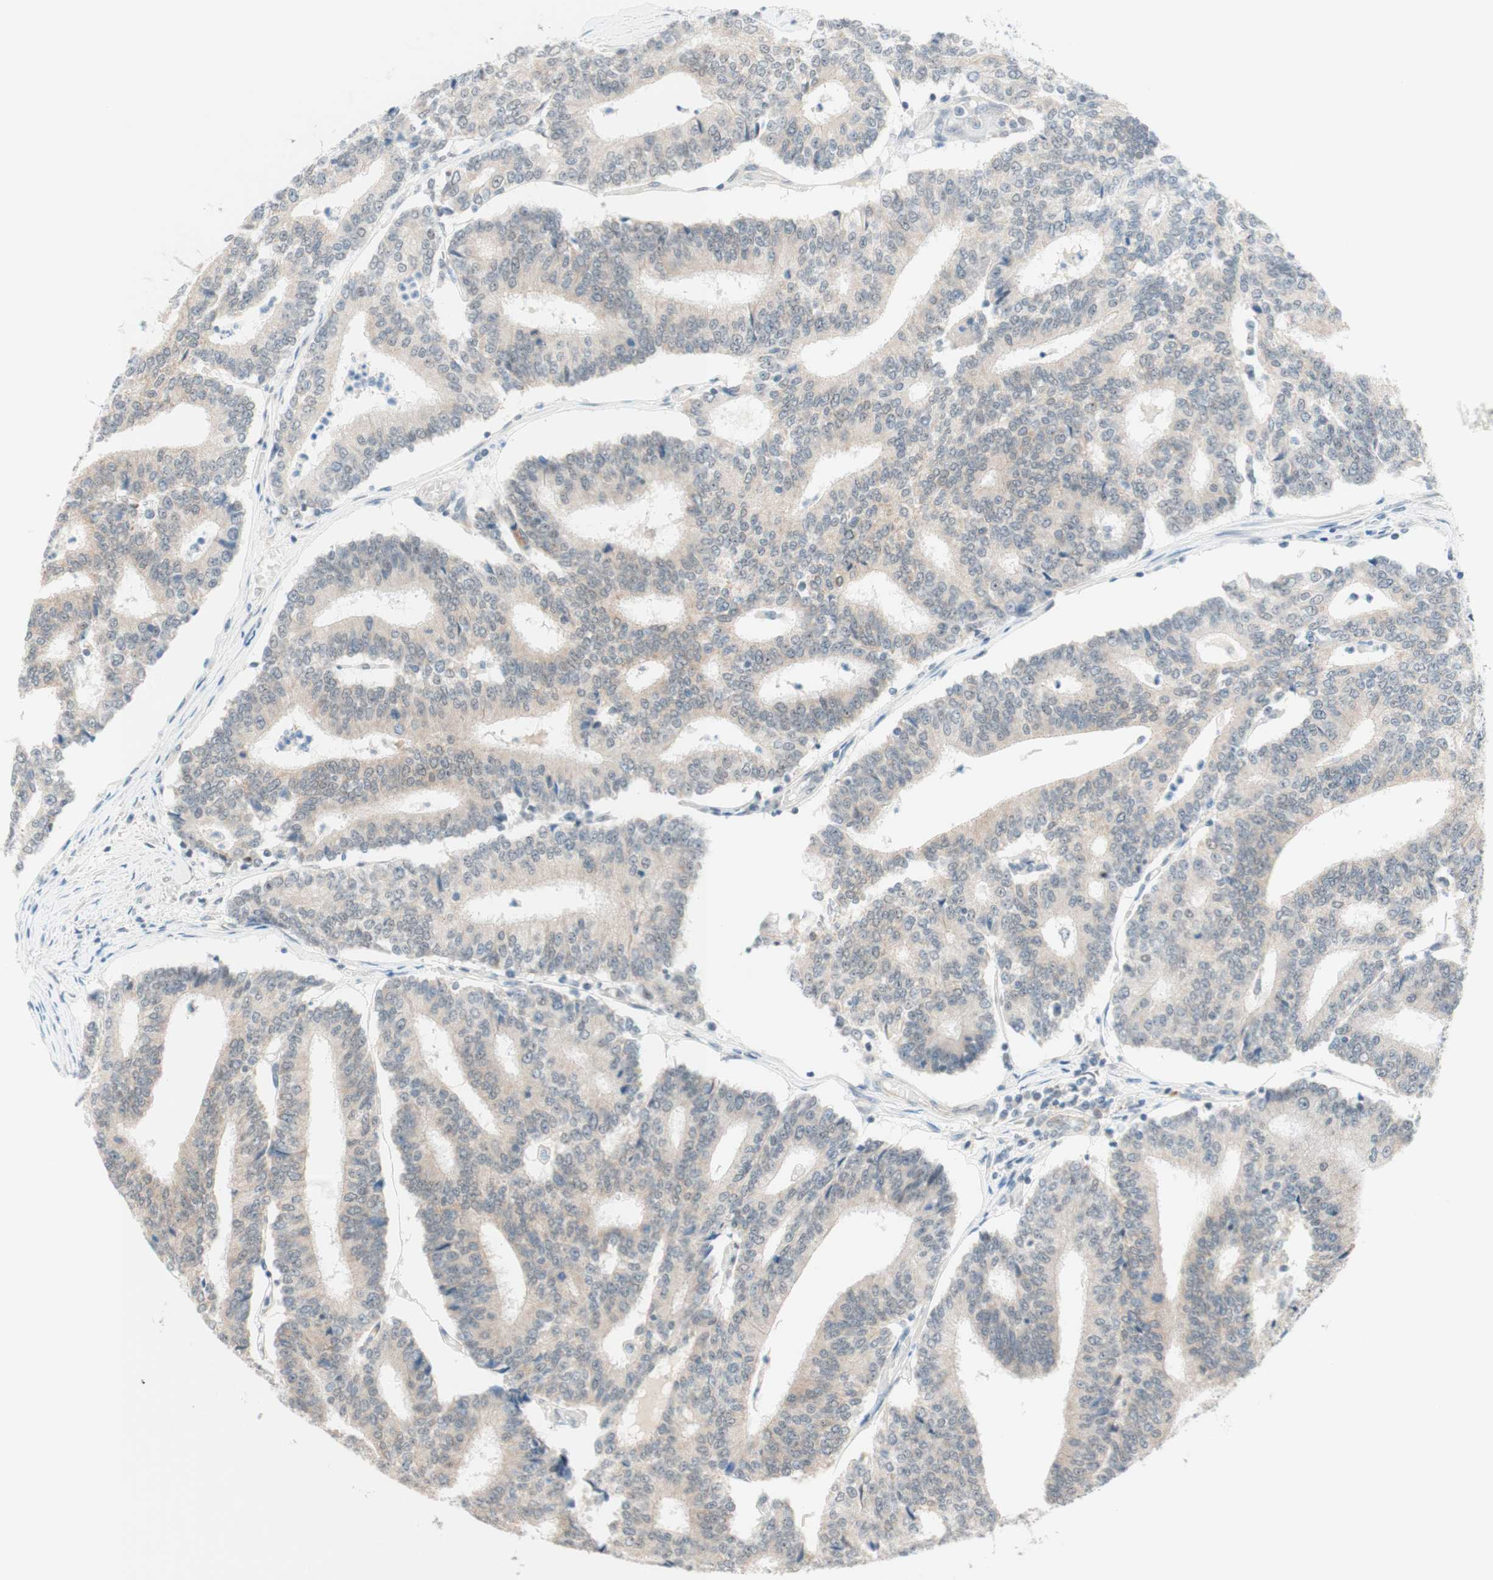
{"staining": {"intensity": "weak", "quantity": "<25%", "location": "cytoplasmic/membranous"}, "tissue": "prostate cancer", "cell_type": "Tumor cells", "image_type": "cancer", "snomed": [{"axis": "morphology", "description": "Normal tissue, NOS"}, {"axis": "morphology", "description": "Adenocarcinoma, High grade"}, {"axis": "topography", "description": "Prostate"}, {"axis": "topography", "description": "Seminal veicle"}], "caption": "High magnification brightfield microscopy of prostate cancer stained with DAB (brown) and counterstained with hematoxylin (blue): tumor cells show no significant positivity.", "gene": "JPH1", "patient": {"sex": "male", "age": 55}}